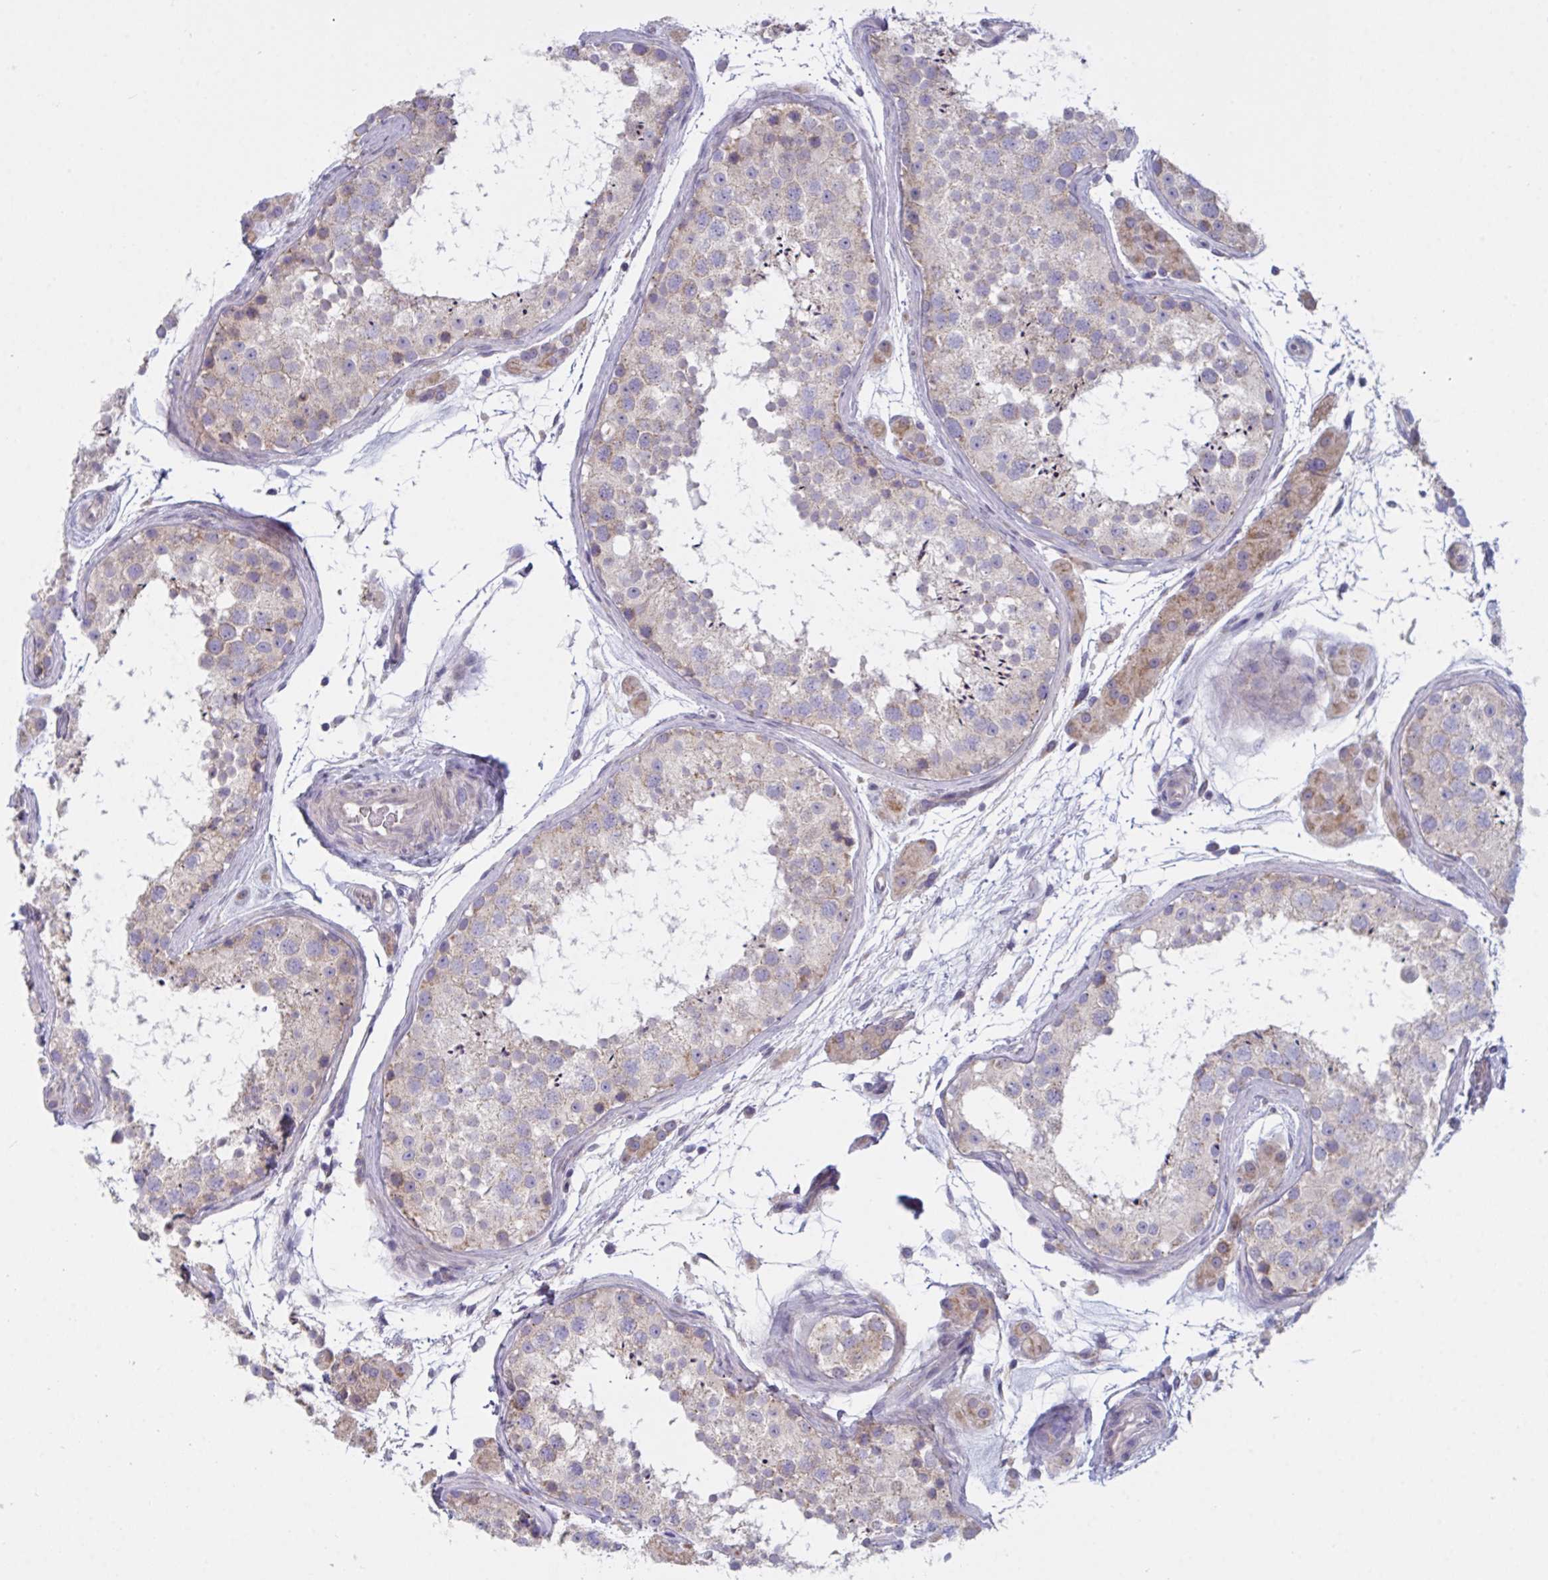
{"staining": {"intensity": "weak", "quantity": "25%-75%", "location": "cytoplasmic/membranous"}, "tissue": "testis", "cell_type": "Cells in seminiferous ducts", "image_type": "normal", "snomed": [{"axis": "morphology", "description": "Normal tissue, NOS"}, {"axis": "topography", "description": "Testis"}], "caption": "Benign testis exhibits weak cytoplasmic/membranous expression in about 25%-75% of cells in seminiferous ducts The protein is shown in brown color, while the nuclei are stained blue..", "gene": "MRPS2", "patient": {"sex": "male", "age": 41}}